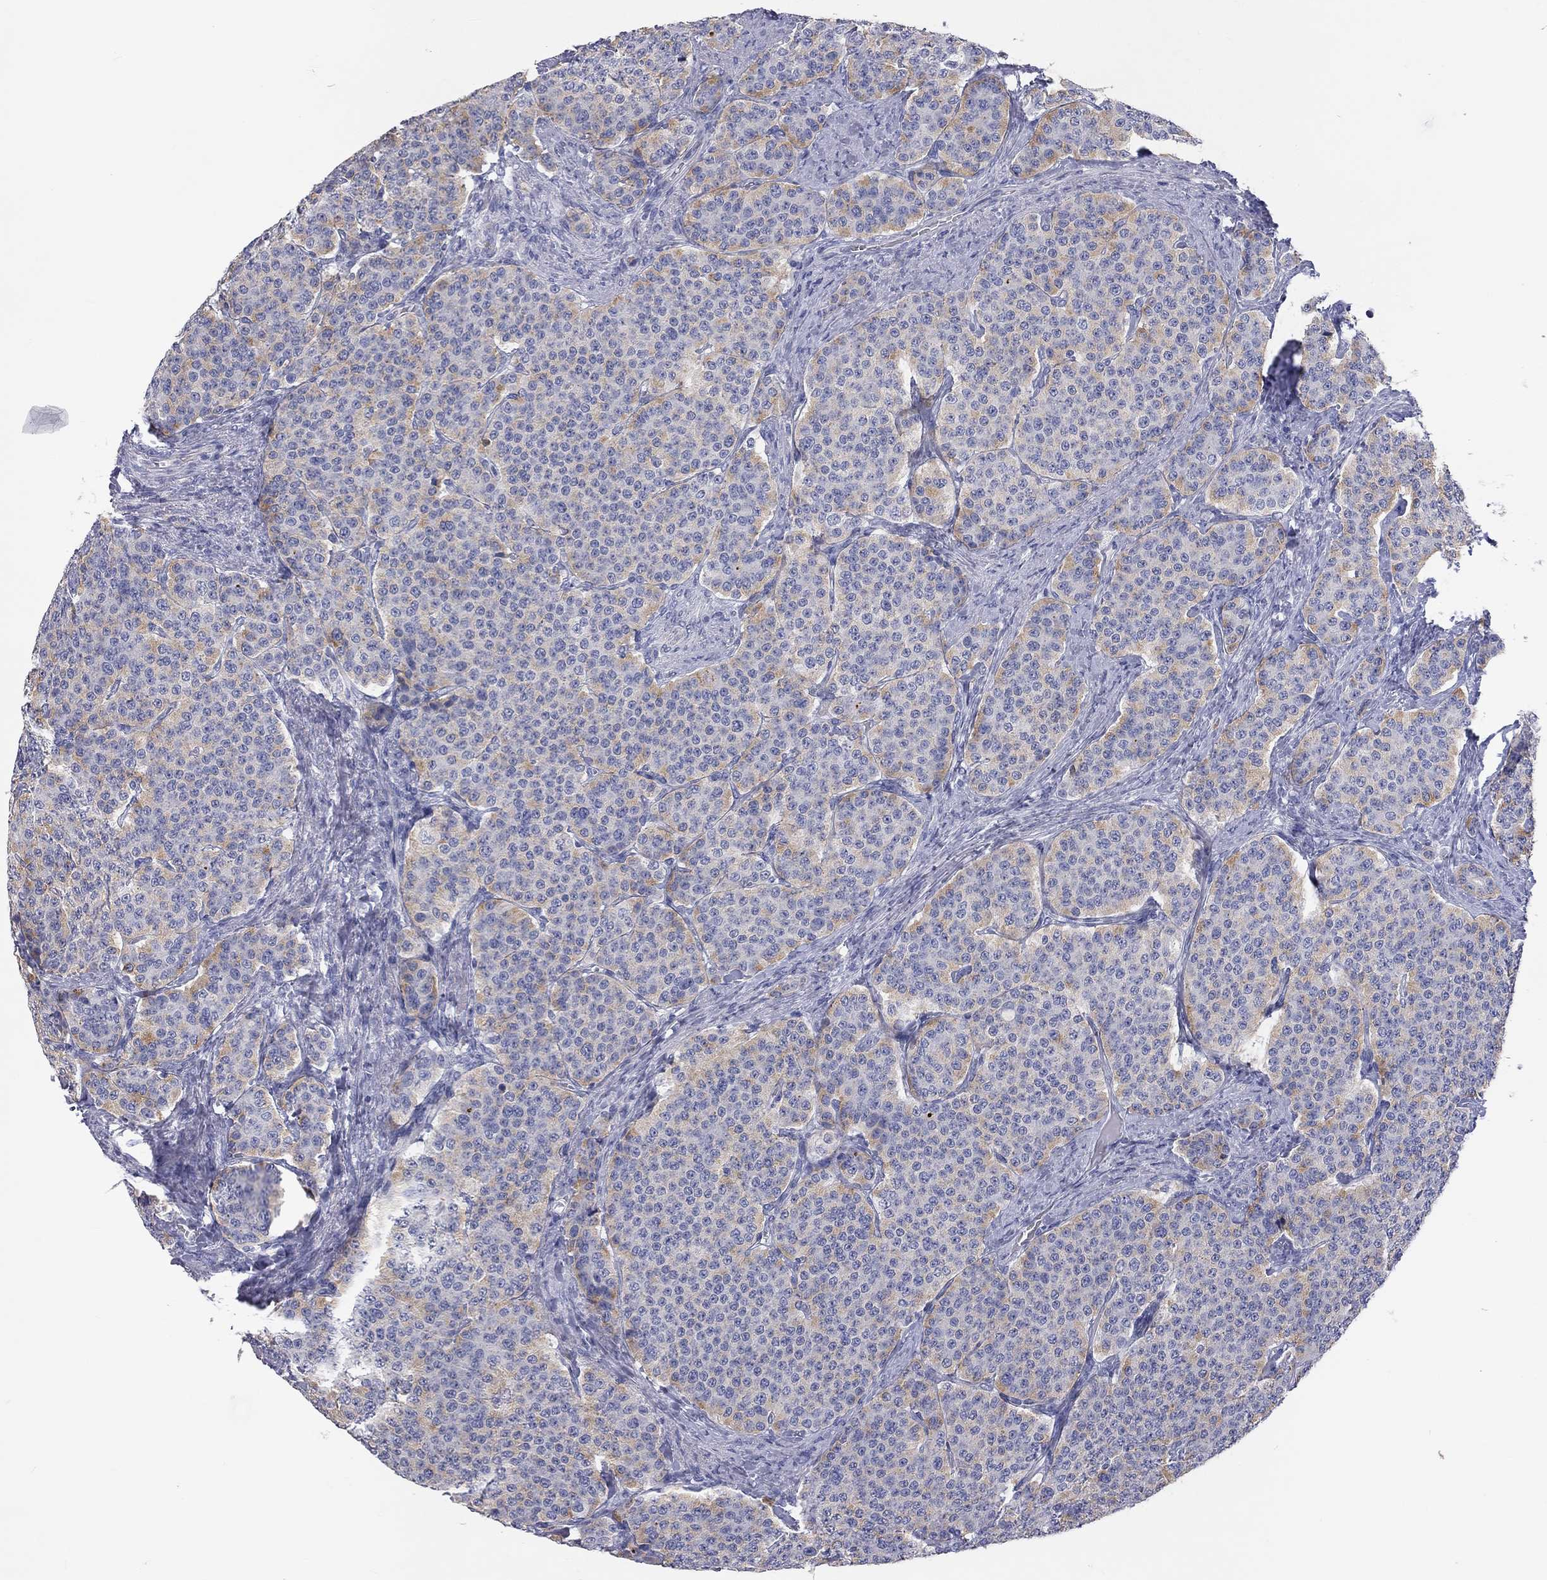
{"staining": {"intensity": "weak", "quantity": "<25%", "location": "cytoplasmic/membranous"}, "tissue": "carcinoid", "cell_type": "Tumor cells", "image_type": "cancer", "snomed": [{"axis": "morphology", "description": "Carcinoid, malignant, NOS"}, {"axis": "topography", "description": "Small intestine"}], "caption": "Immunohistochemistry histopathology image of neoplastic tissue: human malignant carcinoid stained with DAB (3,3'-diaminobenzidine) shows no significant protein expression in tumor cells.", "gene": "ST7L", "patient": {"sex": "female", "age": 58}}